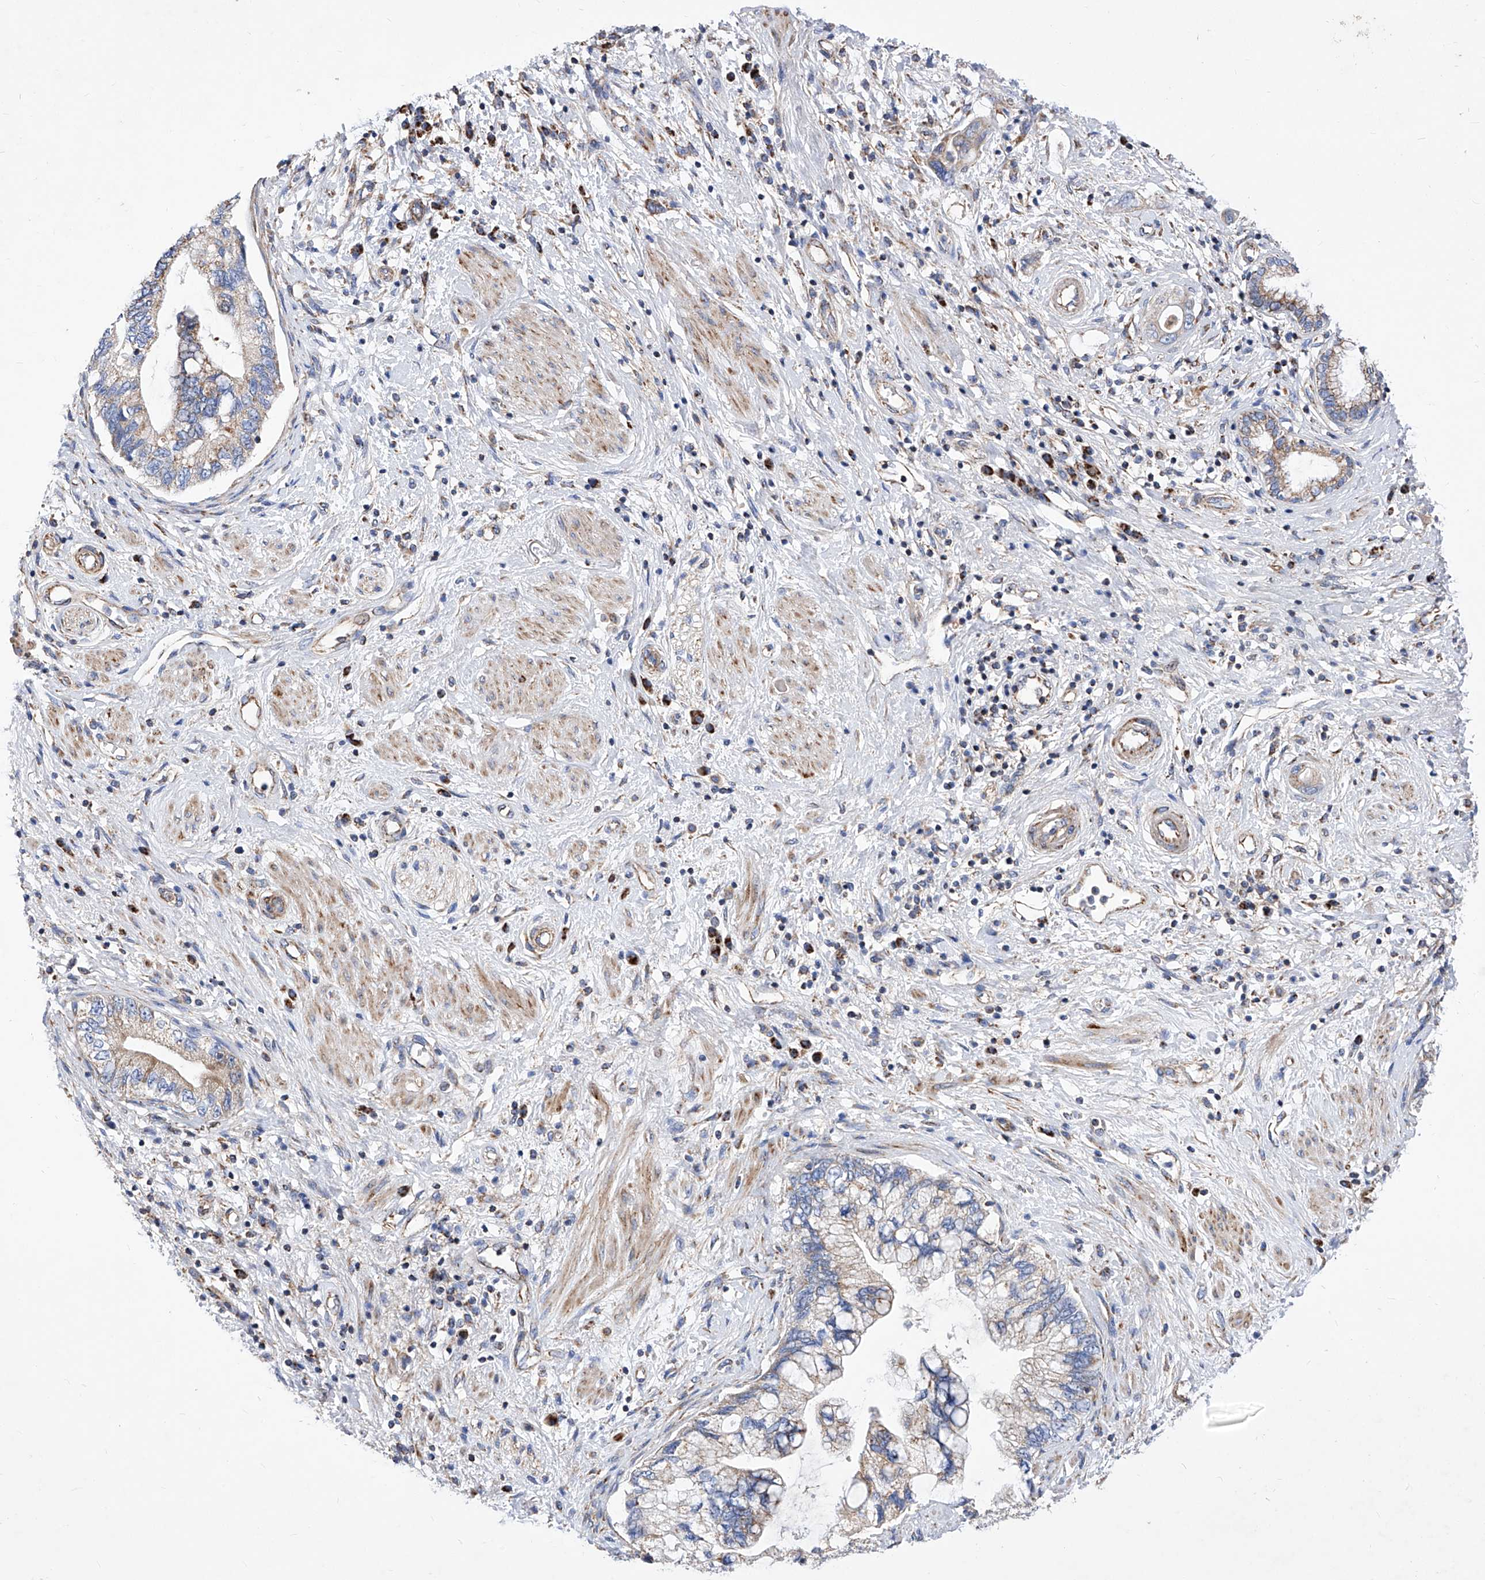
{"staining": {"intensity": "moderate", "quantity": ">75%", "location": "cytoplasmic/membranous"}, "tissue": "pancreatic cancer", "cell_type": "Tumor cells", "image_type": "cancer", "snomed": [{"axis": "morphology", "description": "Adenocarcinoma, NOS"}, {"axis": "topography", "description": "Pancreas"}], "caption": "Immunohistochemistry (IHC) of pancreatic adenocarcinoma displays medium levels of moderate cytoplasmic/membranous expression in about >75% of tumor cells. (DAB (3,3'-diaminobenzidine) IHC with brightfield microscopy, high magnification).", "gene": "HRNR", "patient": {"sex": "female", "age": 73}}